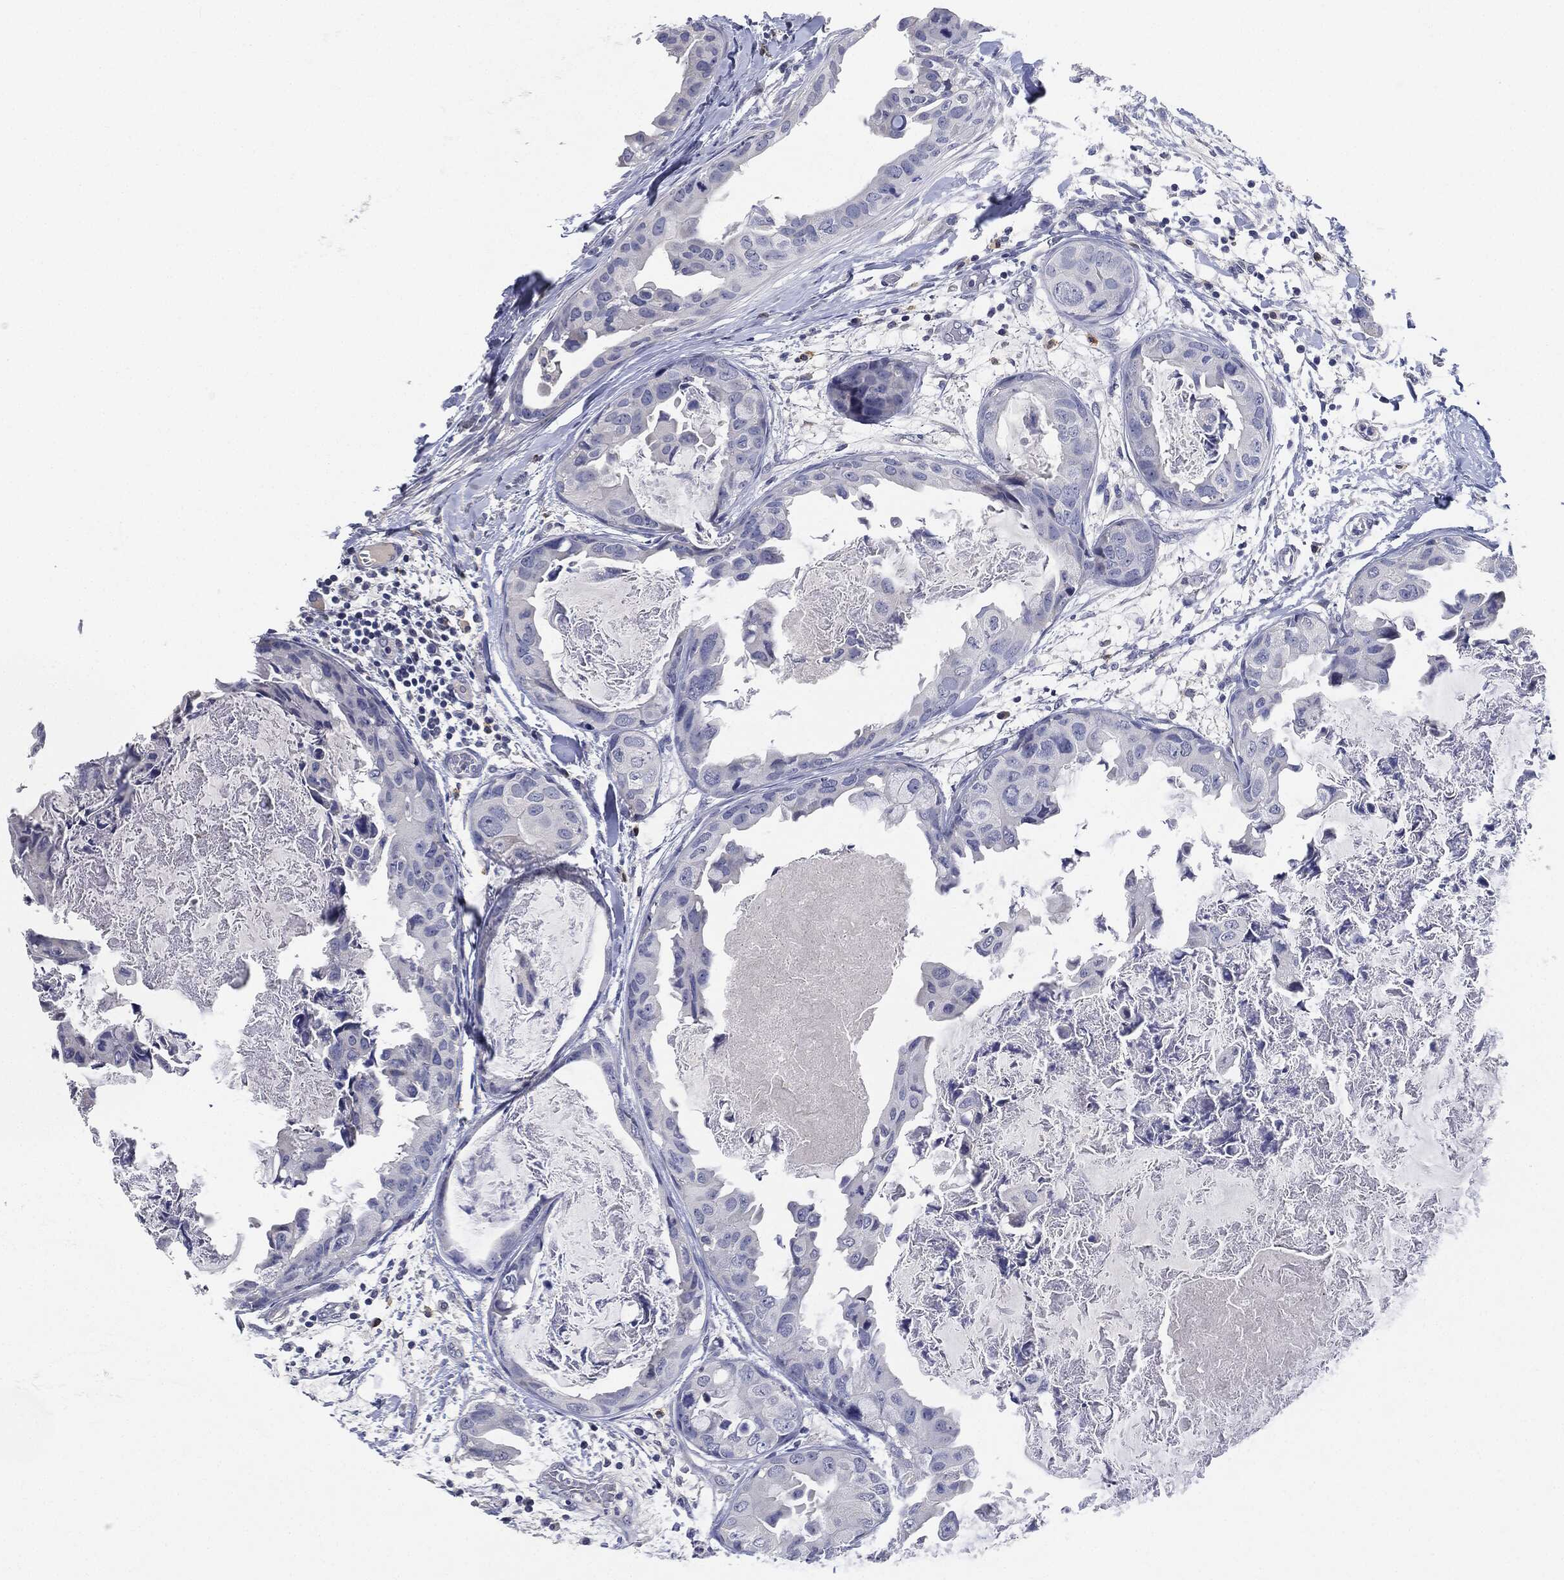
{"staining": {"intensity": "negative", "quantity": "none", "location": "none"}, "tissue": "breast cancer", "cell_type": "Tumor cells", "image_type": "cancer", "snomed": [{"axis": "morphology", "description": "Normal tissue, NOS"}, {"axis": "morphology", "description": "Duct carcinoma"}, {"axis": "topography", "description": "Breast"}], "caption": "Breast cancer was stained to show a protein in brown. There is no significant positivity in tumor cells. (Stains: DAB (3,3'-diaminobenzidine) IHC with hematoxylin counter stain, Microscopy: brightfield microscopy at high magnification).", "gene": "NTRK1", "patient": {"sex": "female", "age": 40}}